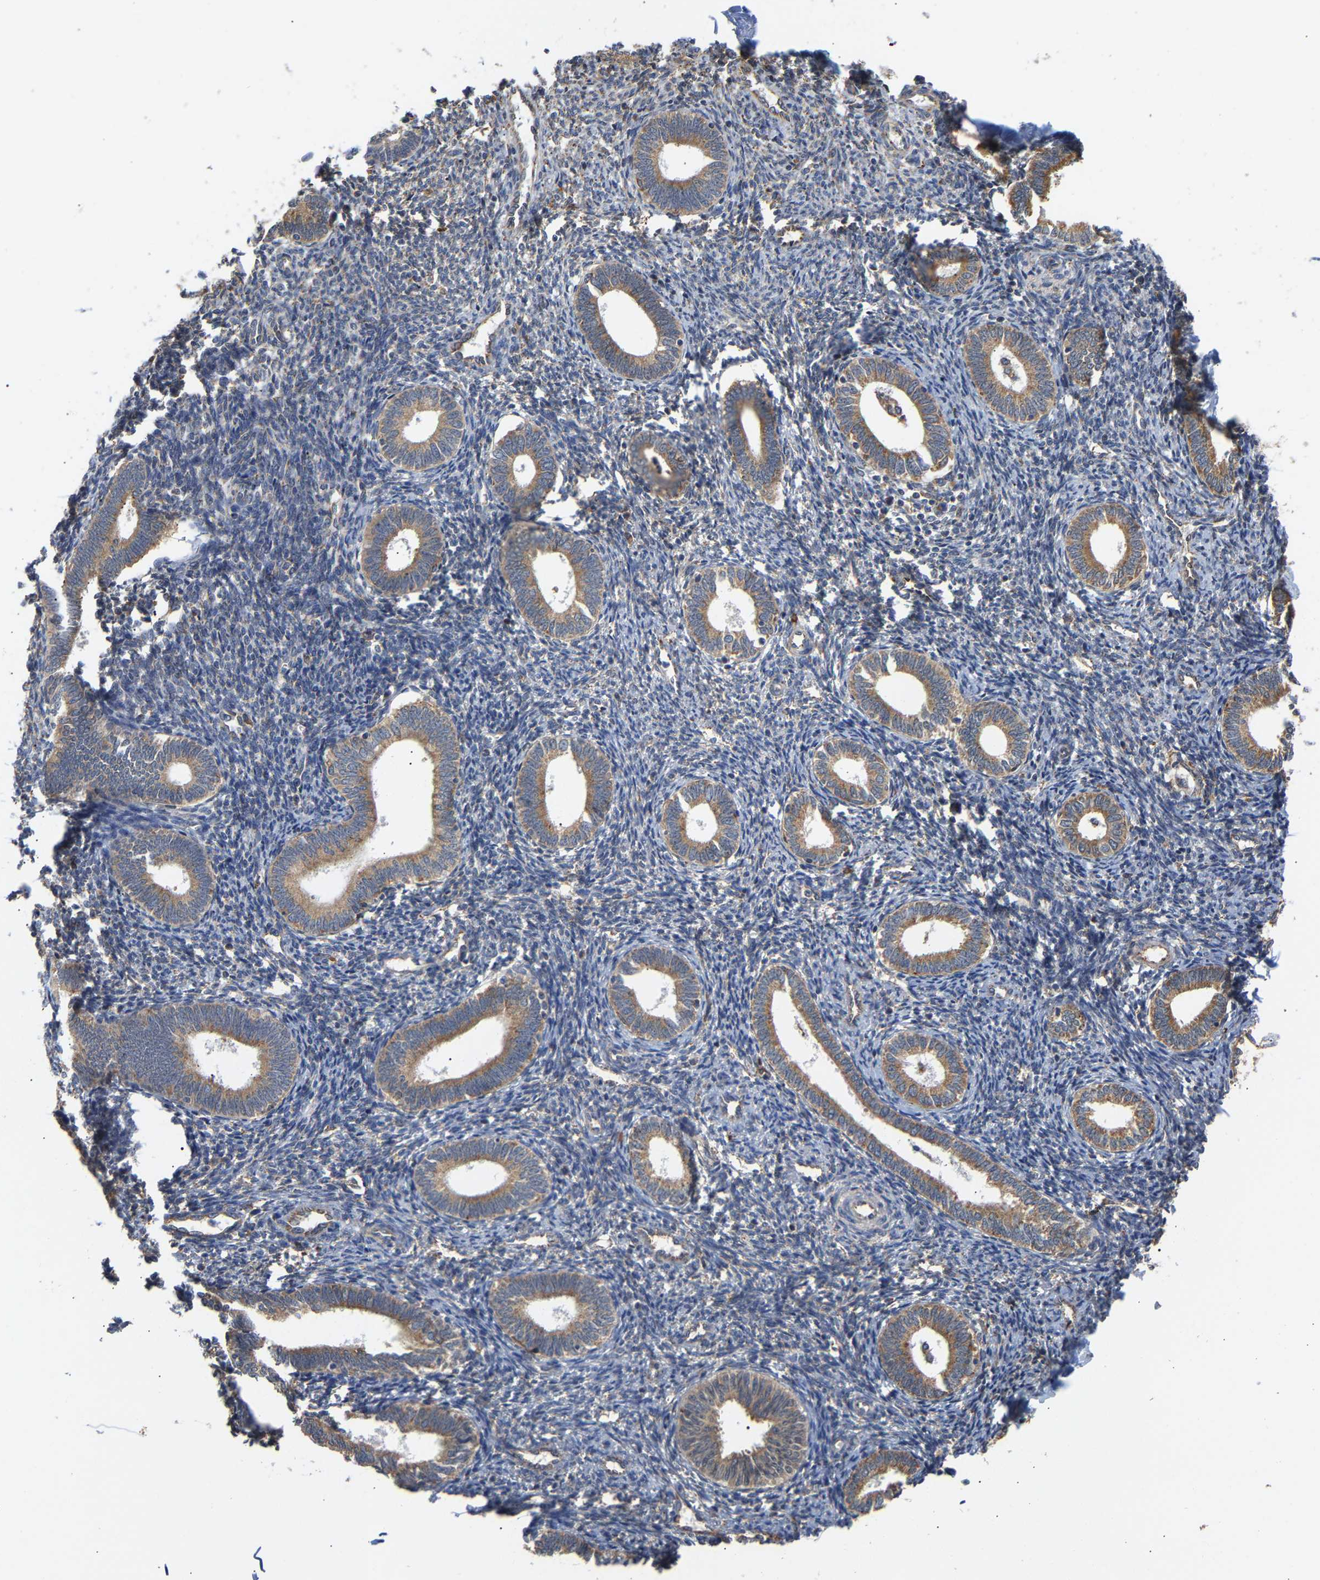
{"staining": {"intensity": "weak", "quantity": "<25%", "location": "cytoplasmic/membranous"}, "tissue": "endometrium", "cell_type": "Cells in endometrial stroma", "image_type": "normal", "snomed": [{"axis": "morphology", "description": "Normal tissue, NOS"}, {"axis": "topography", "description": "Endometrium"}], "caption": "Immunohistochemical staining of normal human endometrium exhibits no significant staining in cells in endometrial stroma. (DAB (3,3'-diaminobenzidine) immunohistochemistry (IHC), high magnification).", "gene": "ARAP1", "patient": {"sex": "female", "age": 41}}